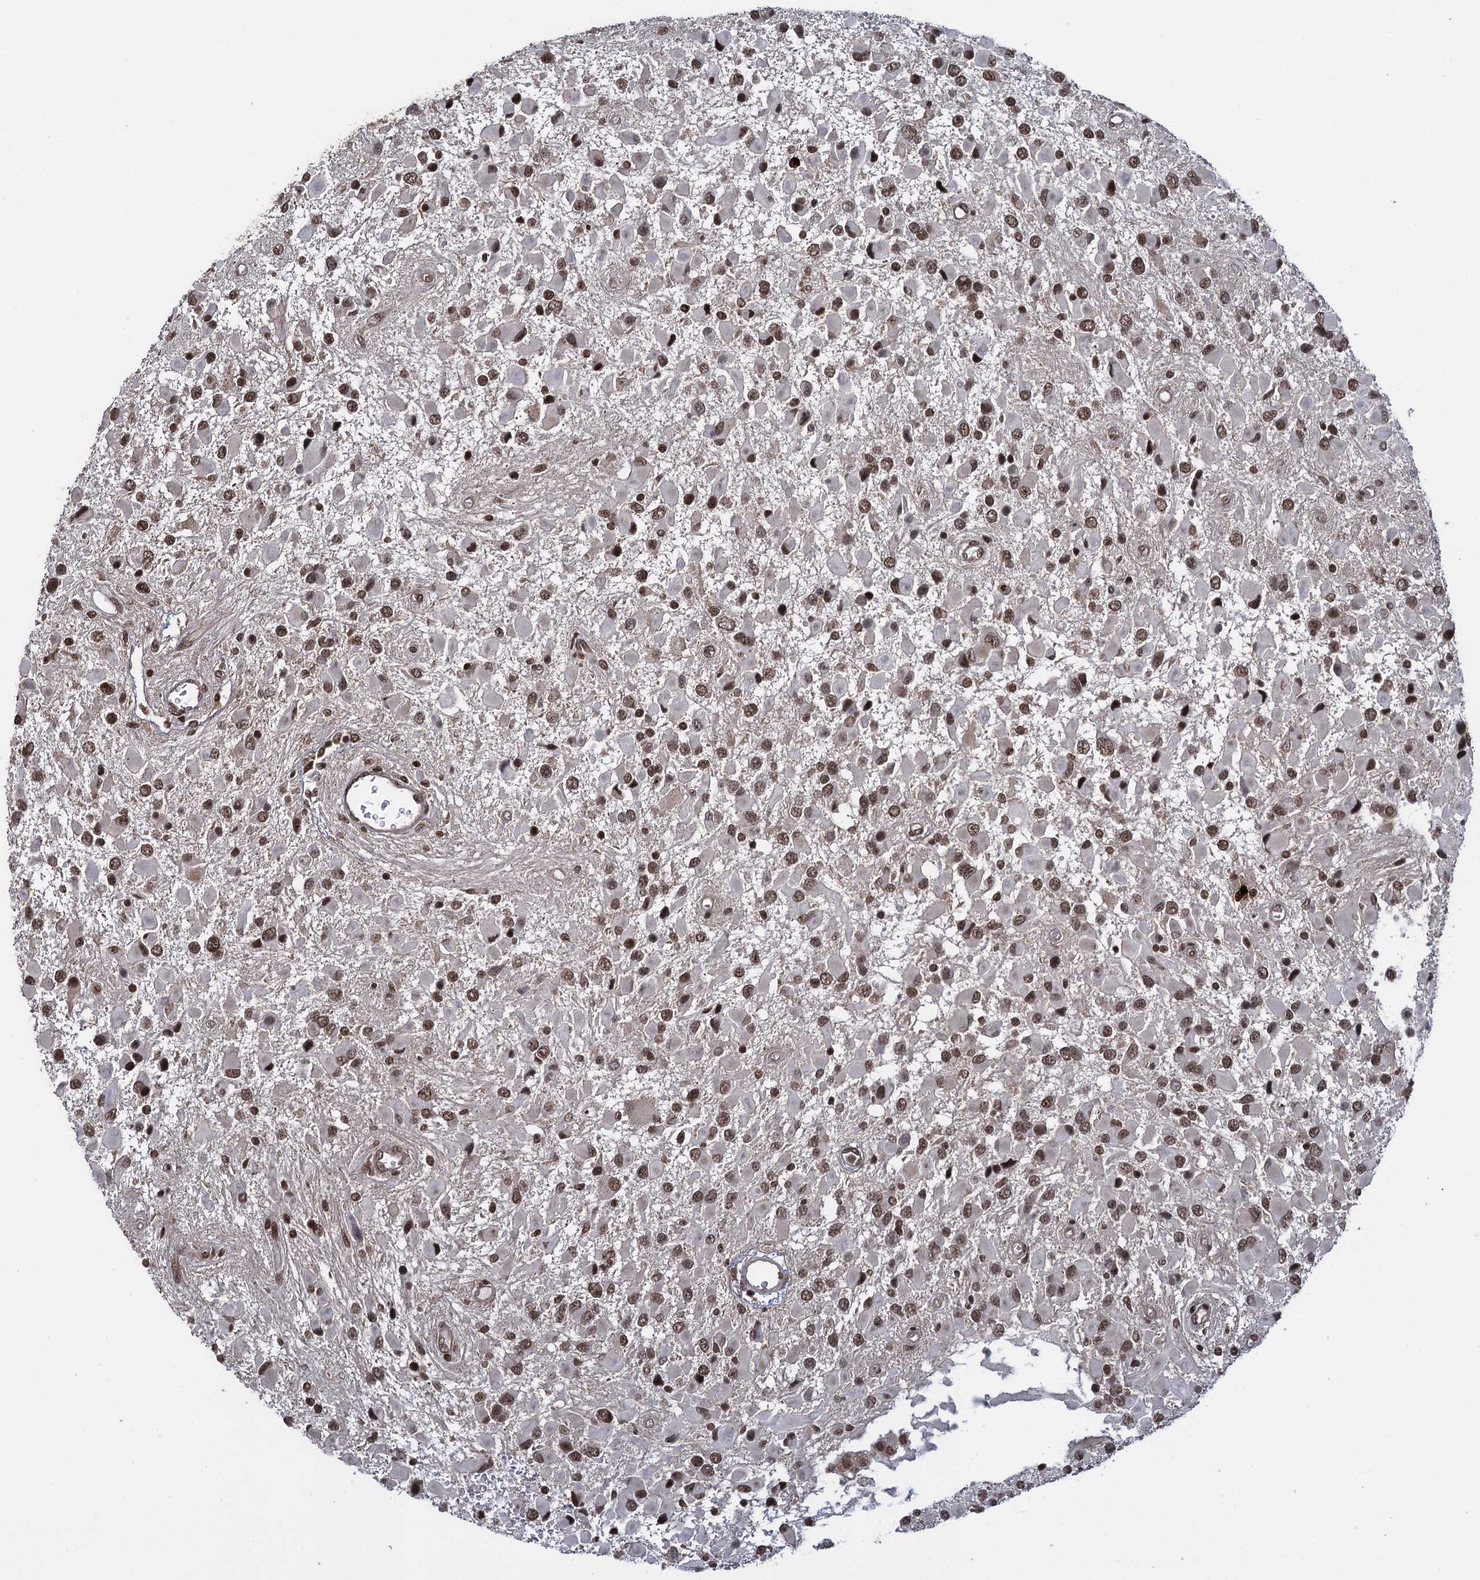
{"staining": {"intensity": "strong", "quantity": ">75%", "location": "nuclear"}, "tissue": "glioma", "cell_type": "Tumor cells", "image_type": "cancer", "snomed": [{"axis": "morphology", "description": "Glioma, malignant, High grade"}, {"axis": "topography", "description": "Brain"}], "caption": "Protein expression analysis of glioma demonstrates strong nuclear staining in approximately >75% of tumor cells.", "gene": "ZNF169", "patient": {"sex": "male", "age": 53}}